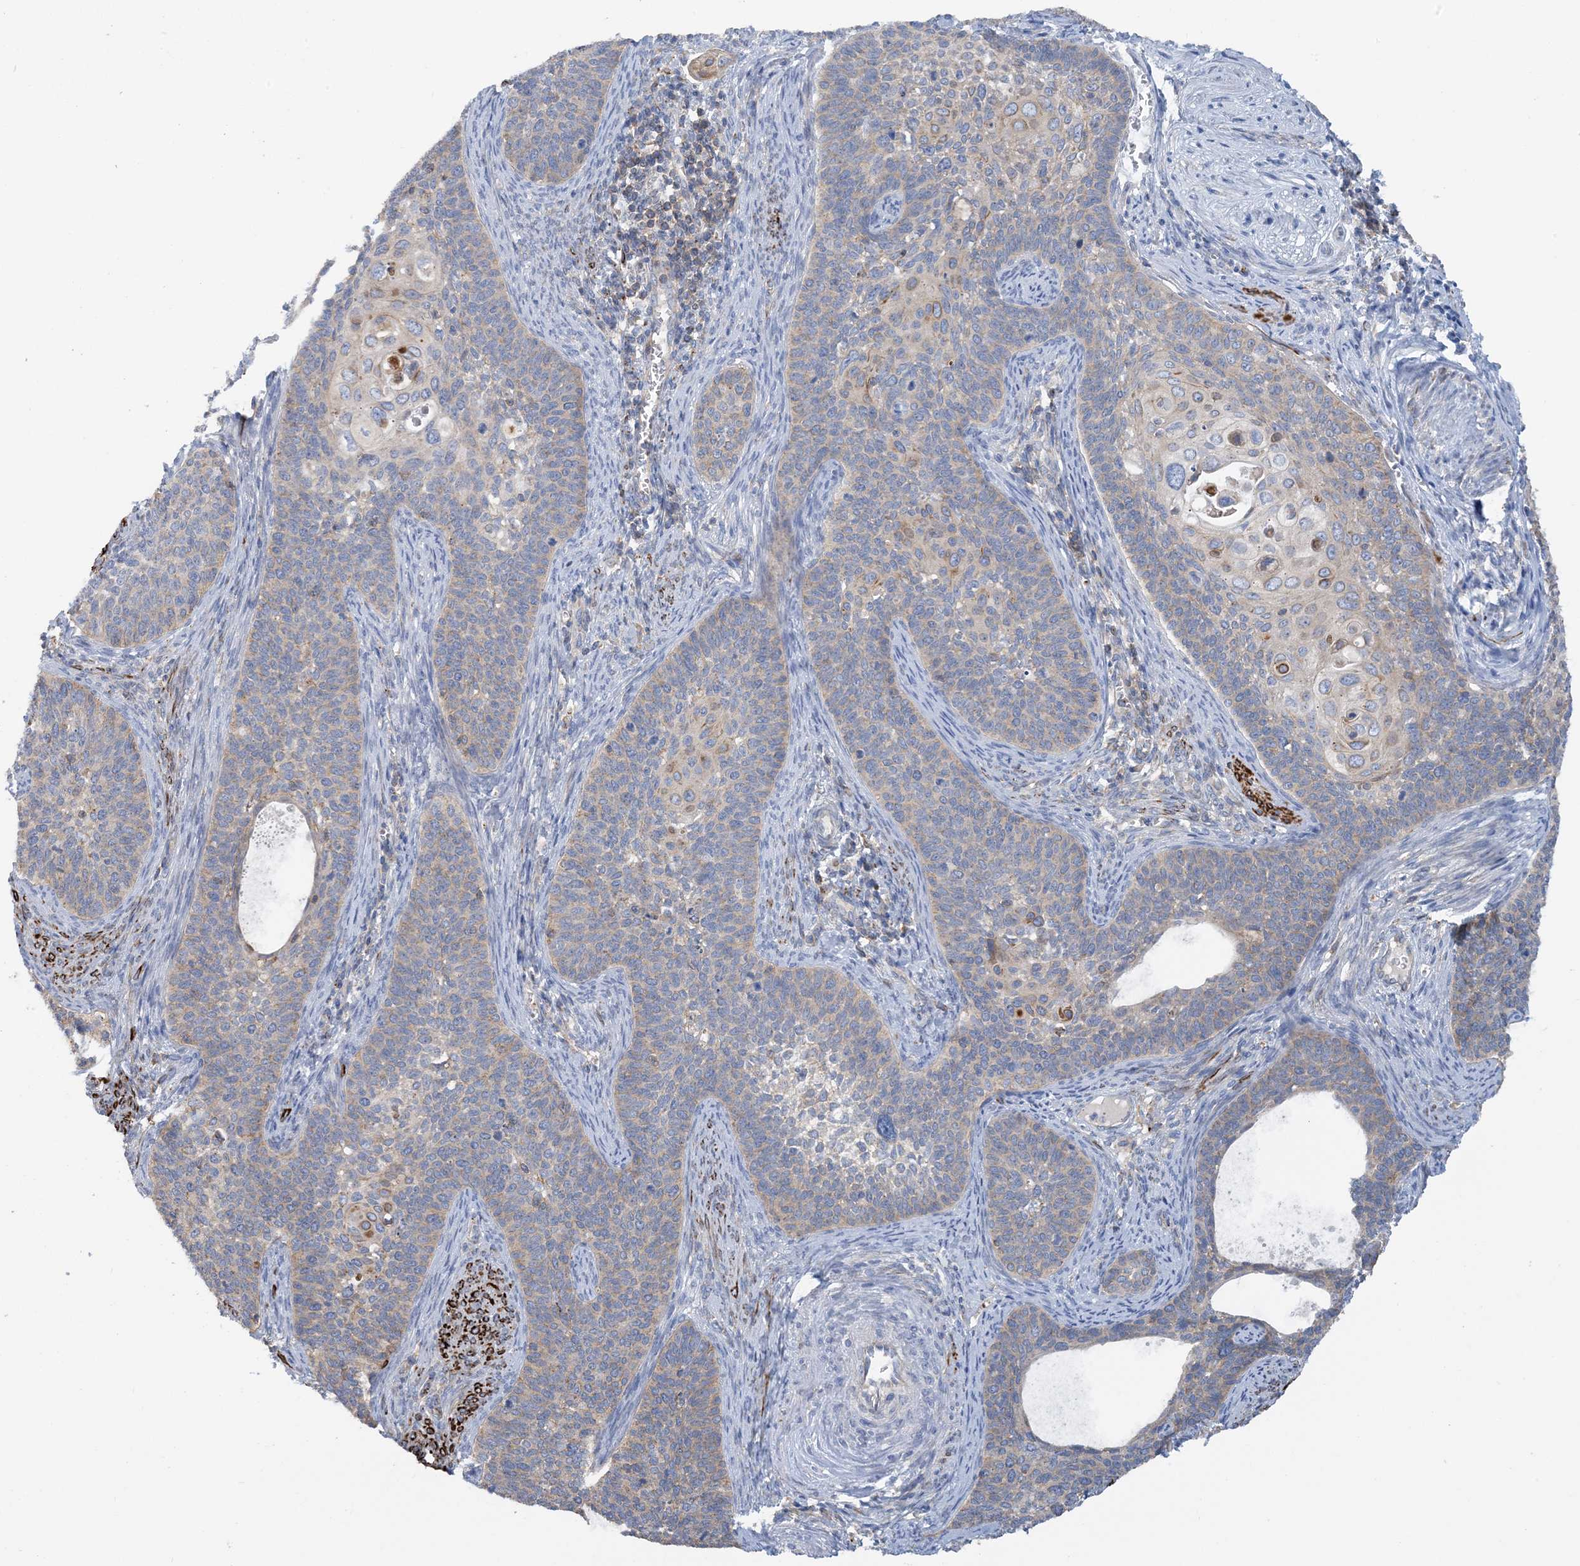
{"staining": {"intensity": "weak", "quantity": "<25%", "location": "cytoplasmic/membranous"}, "tissue": "cervical cancer", "cell_type": "Tumor cells", "image_type": "cancer", "snomed": [{"axis": "morphology", "description": "Squamous cell carcinoma, NOS"}, {"axis": "topography", "description": "Cervix"}], "caption": "Immunohistochemistry image of neoplastic tissue: human squamous cell carcinoma (cervical) stained with DAB displays no significant protein staining in tumor cells.", "gene": "CALHM5", "patient": {"sex": "female", "age": 33}}